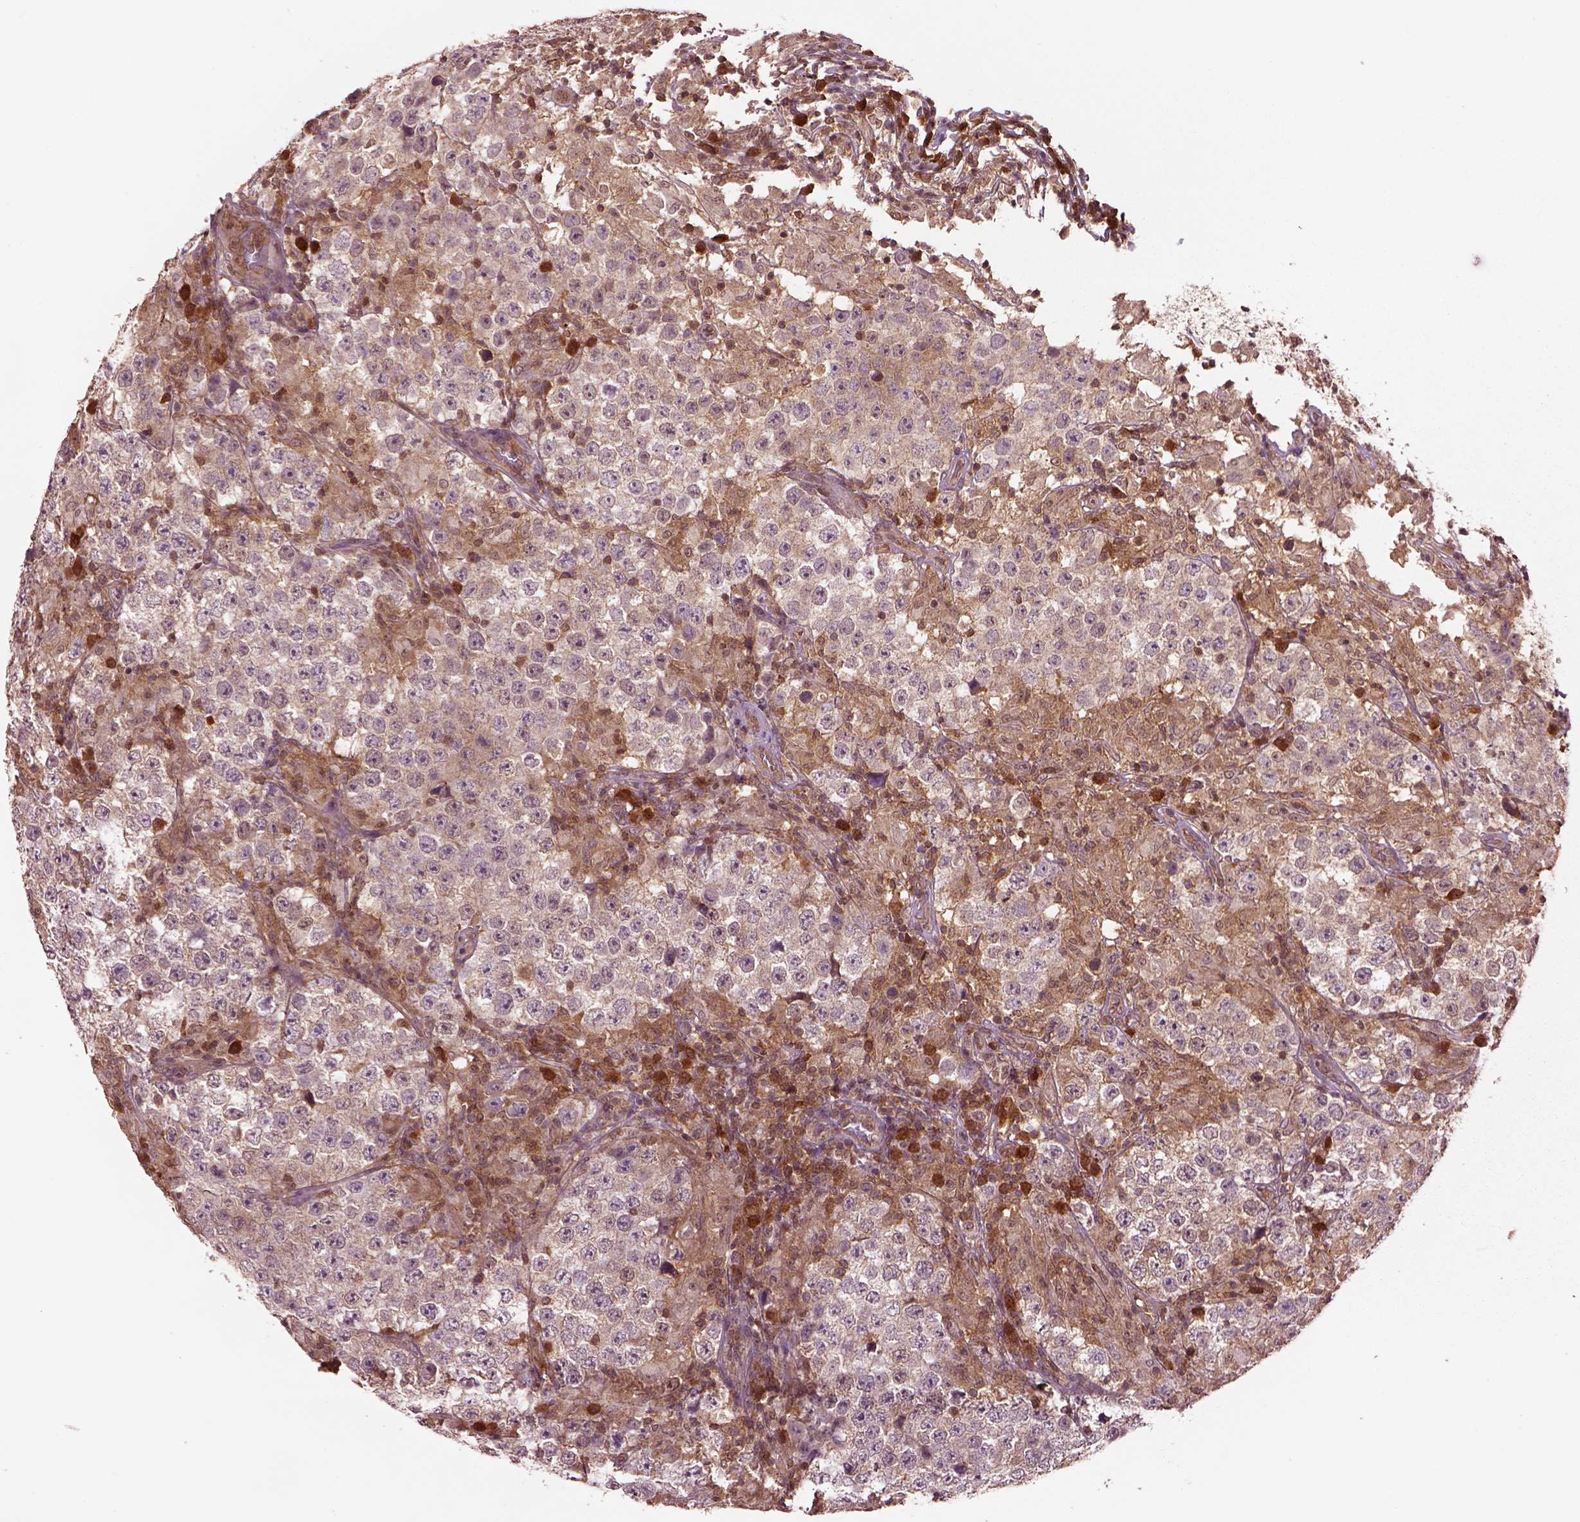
{"staining": {"intensity": "negative", "quantity": "none", "location": "none"}, "tissue": "testis cancer", "cell_type": "Tumor cells", "image_type": "cancer", "snomed": [{"axis": "morphology", "description": "Seminoma, NOS"}, {"axis": "morphology", "description": "Carcinoma, Embryonal, NOS"}, {"axis": "topography", "description": "Testis"}], "caption": "Testis embryonal carcinoma was stained to show a protein in brown. There is no significant expression in tumor cells.", "gene": "MDP1", "patient": {"sex": "male", "age": 41}}